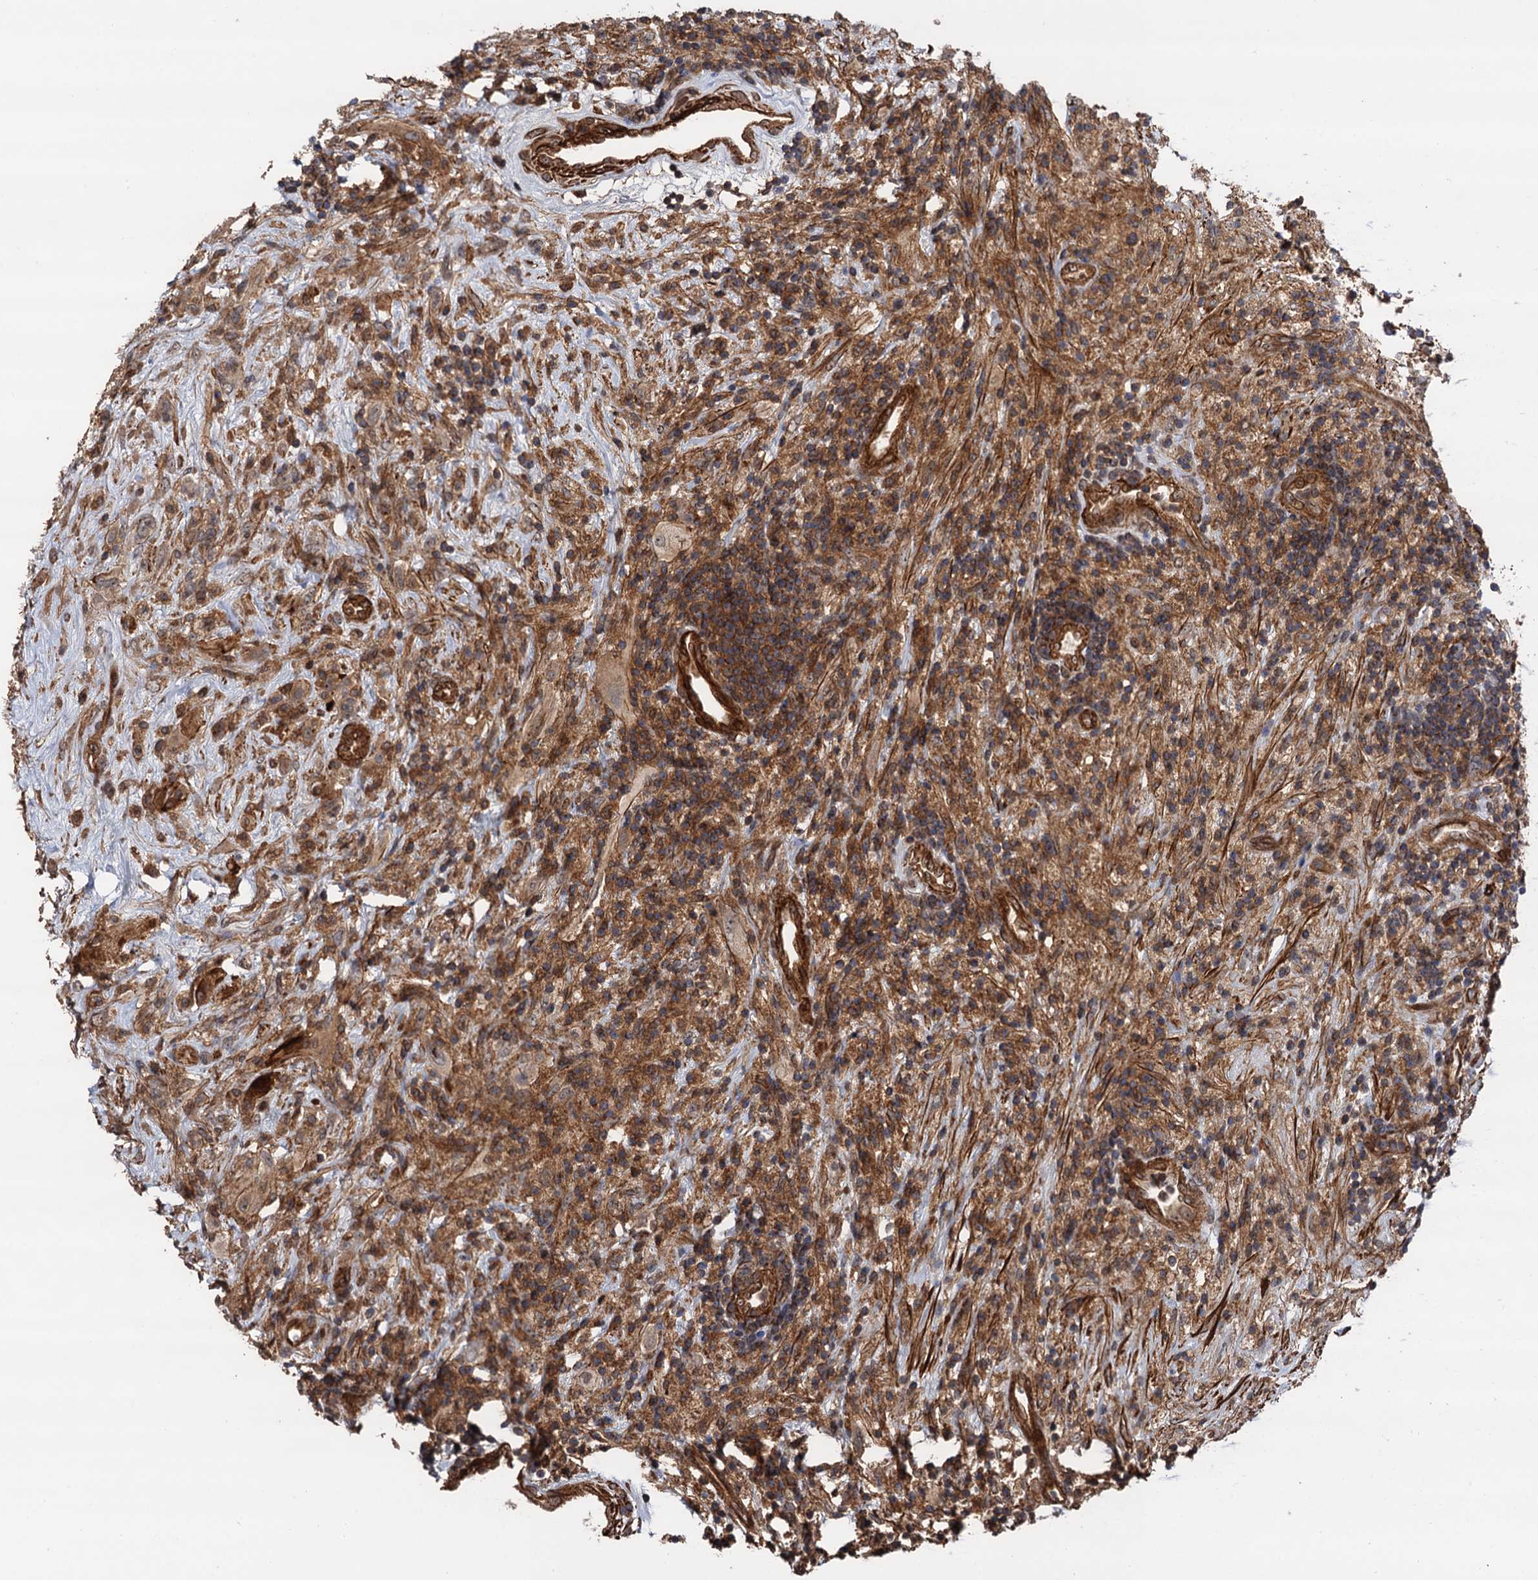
{"staining": {"intensity": "moderate", "quantity": ">75%", "location": "cytoplasmic/membranous"}, "tissue": "glioma", "cell_type": "Tumor cells", "image_type": "cancer", "snomed": [{"axis": "morphology", "description": "Glioma, malignant, High grade"}, {"axis": "topography", "description": "Brain"}], "caption": "Brown immunohistochemical staining in human malignant glioma (high-grade) displays moderate cytoplasmic/membranous staining in about >75% of tumor cells. The staining was performed using DAB (3,3'-diaminobenzidine), with brown indicating positive protein expression. Nuclei are stained blue with hematoxylin.", "gene": "BORA", "patient": {"sex": "male", "age": 69}}